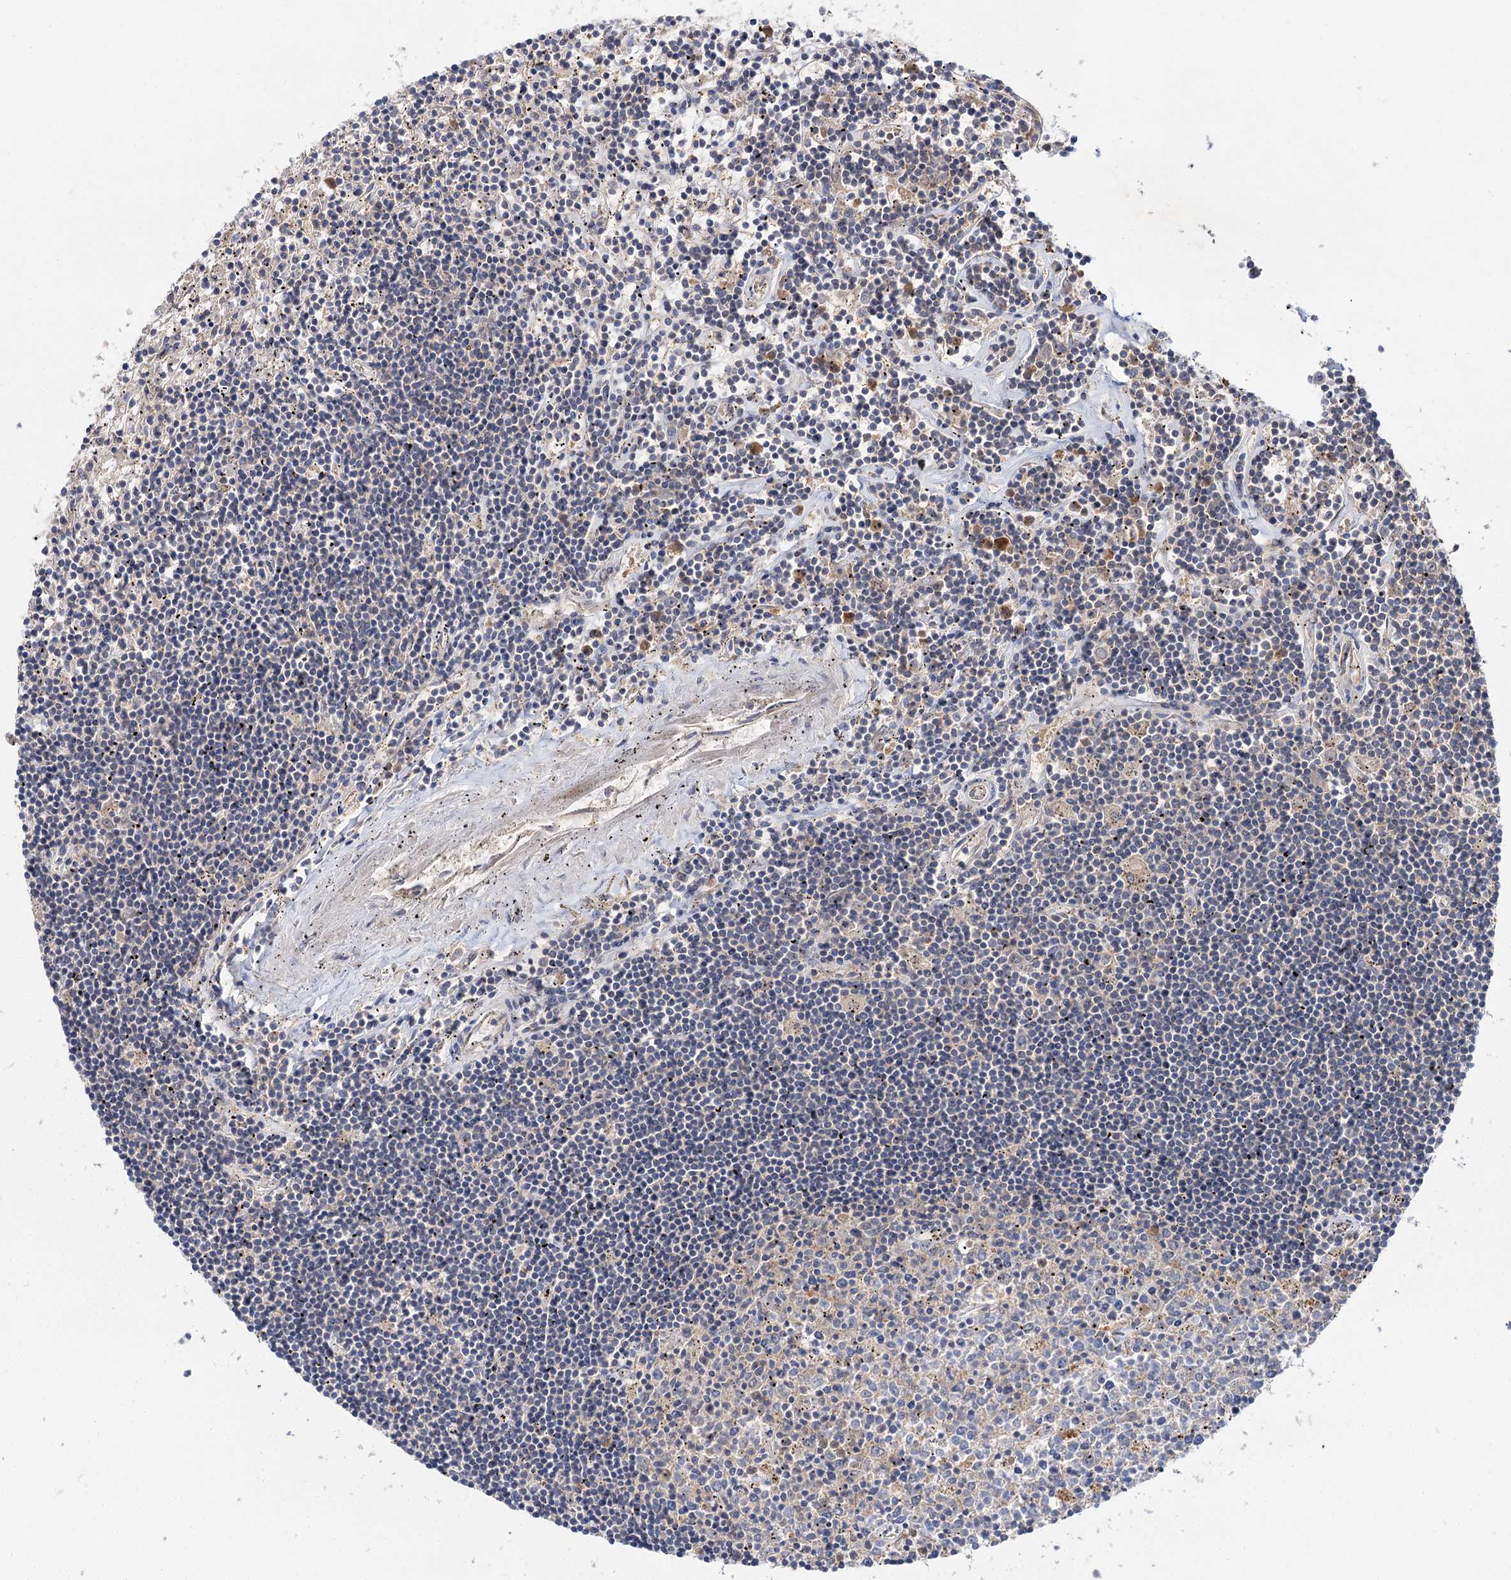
{"staining": {"intensity": "negative", "quantity": "none", "location": "none"}, "tissue": "lymphoma", "cell_type": "Tumor cells", "image_type": "cancer", "snomed": [{"axis": "morphology", "description": "Malignant lymphoma, non-Hodgkin's type, Low grade"}, {"axis": "topography", "description": "Spleen"}], "caption": "Immunohistochemical staining of human malignant lymphoma, non-Hodgkin's type (low-grade) exhibits no significant positivity in tumor cells. The staining was performed using DAB (3,3'-diaminobenzidine) to visualize the protein expression in brown, while the nuclei were stained in blue with hematoxylin (Magnification: 20x).", "gene": "PATL1", "patient": {"sex": "male", "age": 76}}